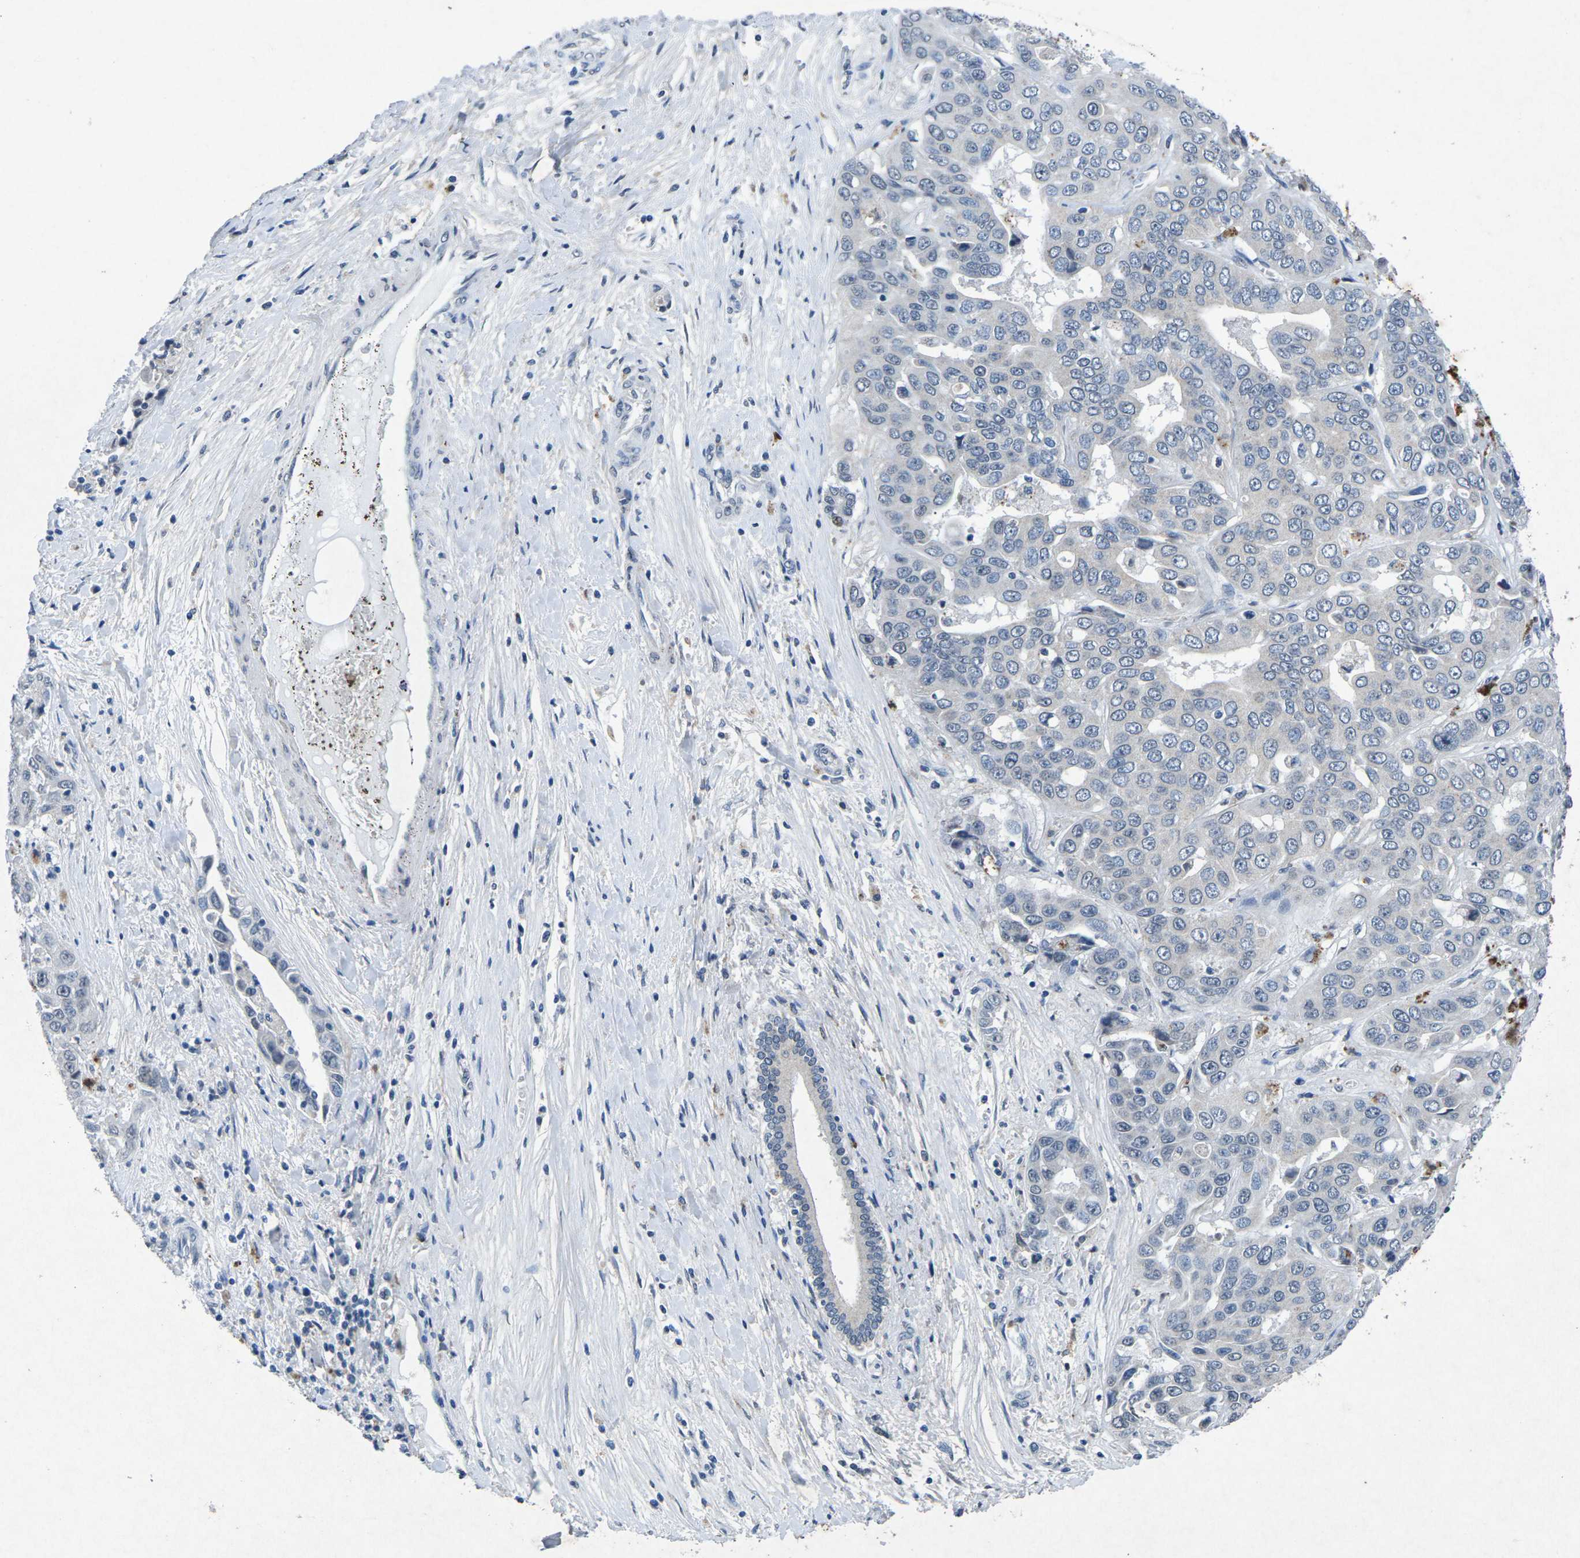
{"staining": {"intensity": "negative", "quantity": "none", "location": "none"}, "tissue": "liver cancer", "cell_type": "Tumor cells", "image_type": "cancer", "snomed": [{"axis": "morphology", "description": "Cholangiocarcinoma"}, {"axis": "topography", "description": "Liver"}], "caption": "Tumor cells are negative for brown protein staining in cholangiocarcinoma (liver).", "gene": "PLG", "patient": {"sex": "female", "age": 52}}